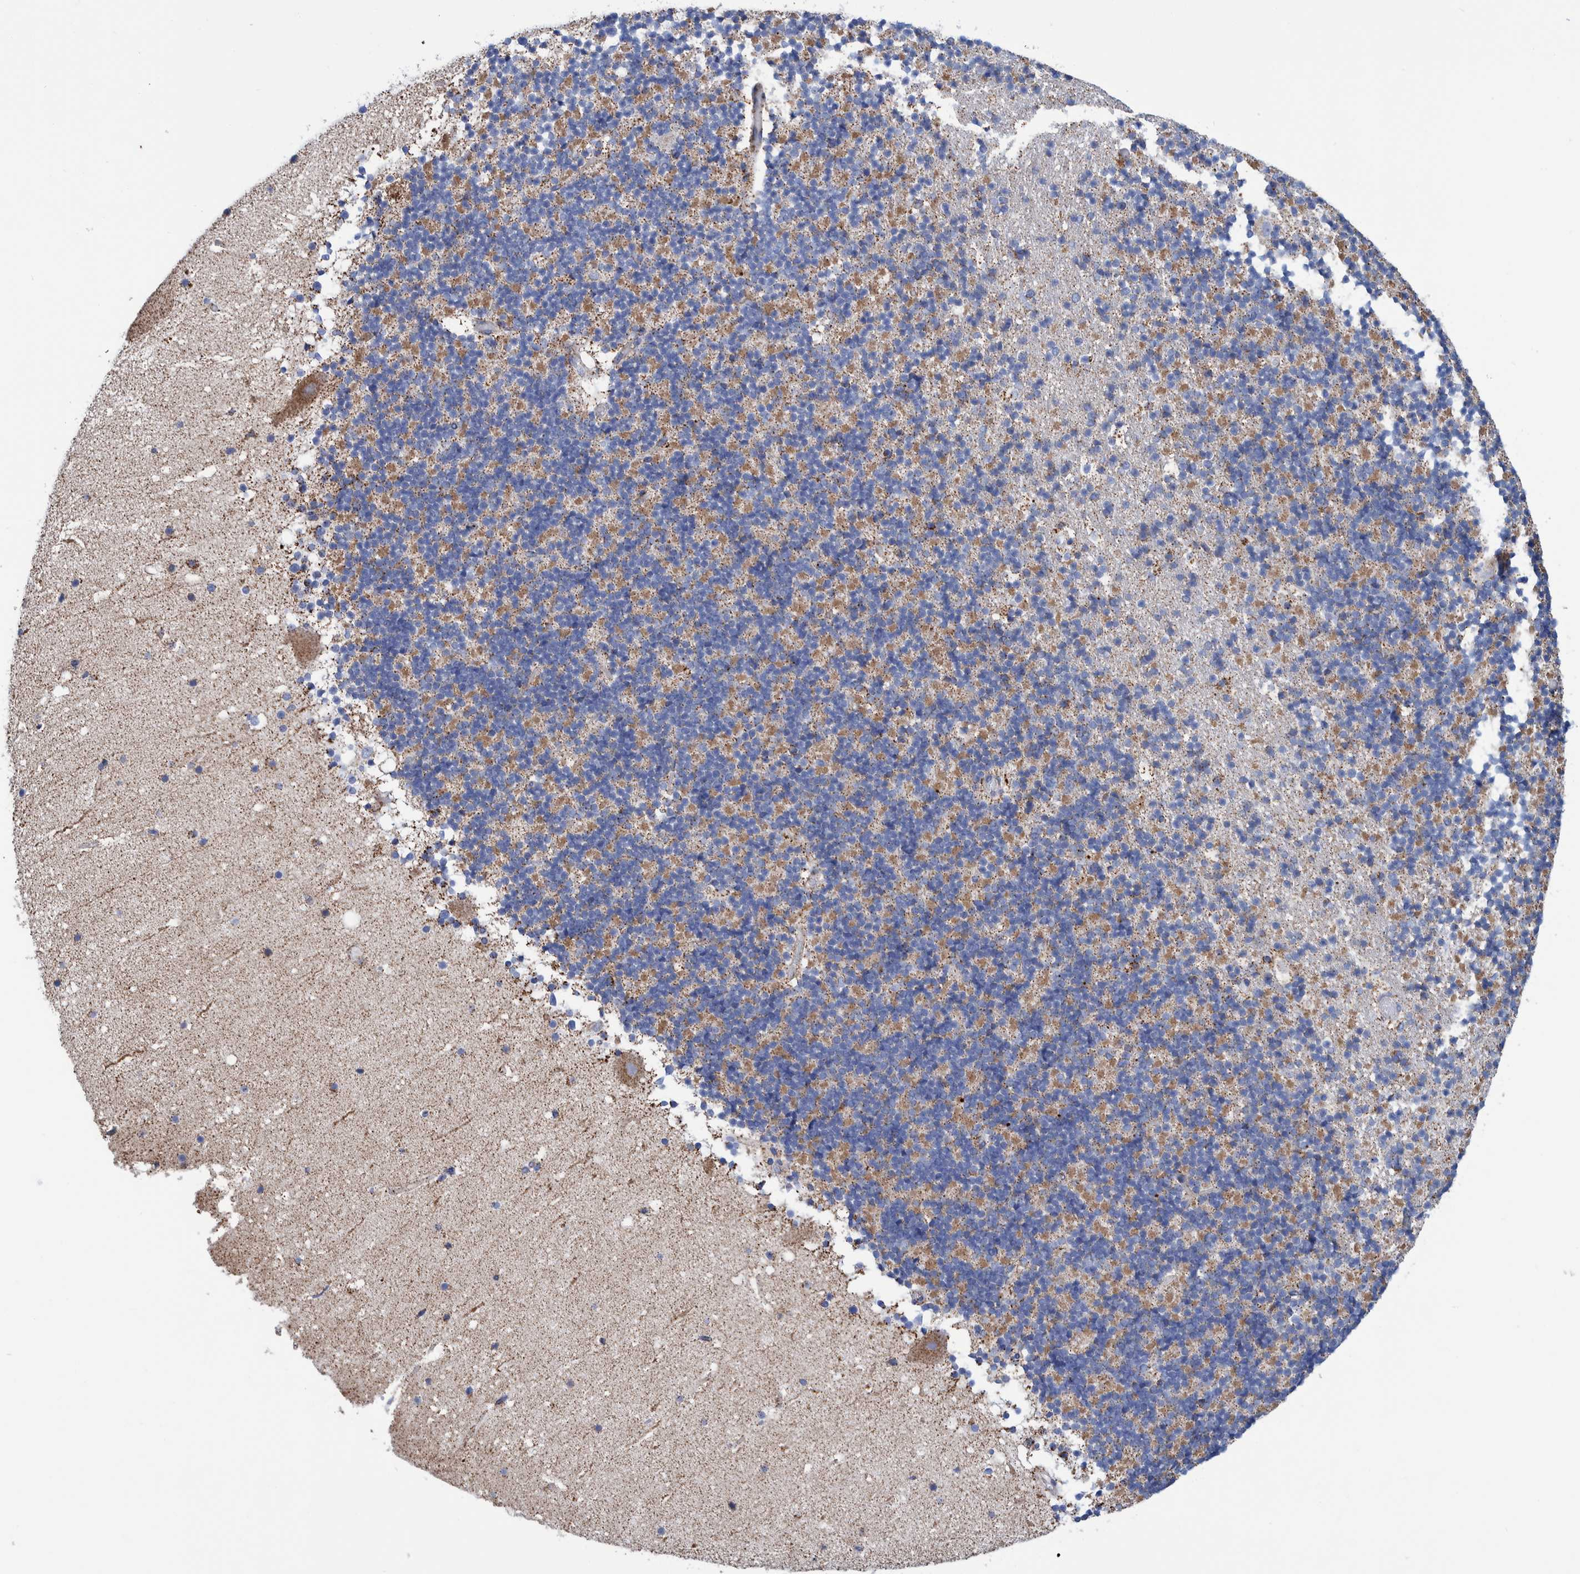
{"staining": {"intensity": "weak", "quantity": ">75%", "location": "cytoplasmic/membranous"}, "tissue": "cerebellum", "cell_type": "Cells in granular layer", "image_type": "normal", "snomed": [{"axis": "morphology", "description": "Normal tissue, NOS"}, {"axis": "topography", "description": "Cerebellum"}], "caption": "Protein expression analysis of unremarkable human cerebellum reveals weak cytoplasmic/membranous positivity in about >75% of cells in granular layer. (Brightfield microscopy of DAB IHC at high magnification).", "gene": "DECR1", "patient": {"sex": "male", "age": 57}}